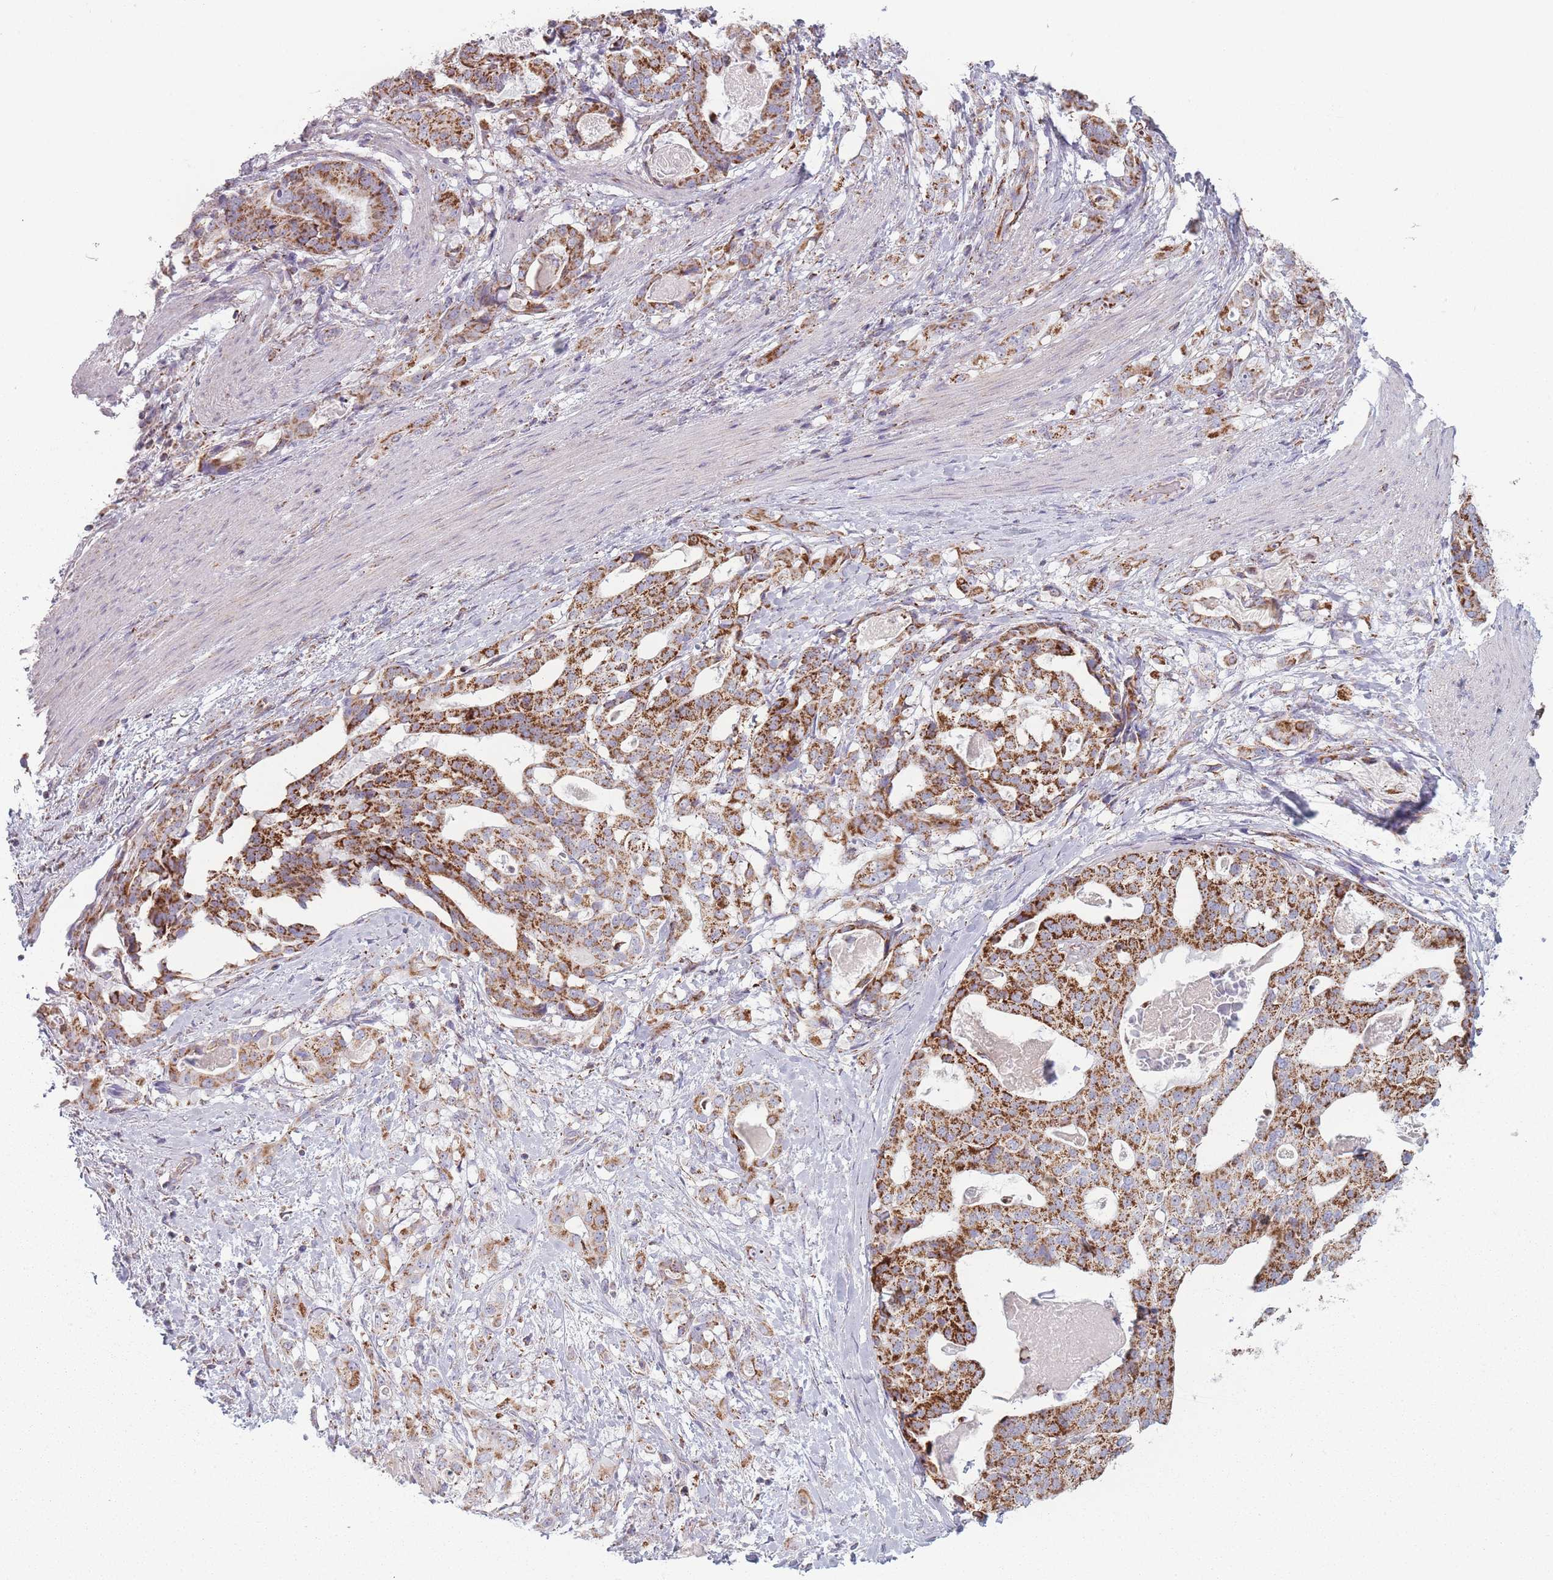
{"staining": {"intensity": "strong", "quantity": ">75%", "location": "cytoplasmic/membranous"}, "tissue": "stomach cancer", "cell_type": "Tumor cells", "image_type": "cancer", "snomed": [{"axis": "morphology", "description": "Adenocarcinoma, NOS"}, {"axis": "topography", "description": "Stomach"}], "caption": "Human stomach cancer stained for a protein (brown) reveals strong cytoplasmic/membranous positive positivity in approximately >75% of tumor cells.", "gene": "DCHS1", "patient": {"sex": "male", "age": 48}}